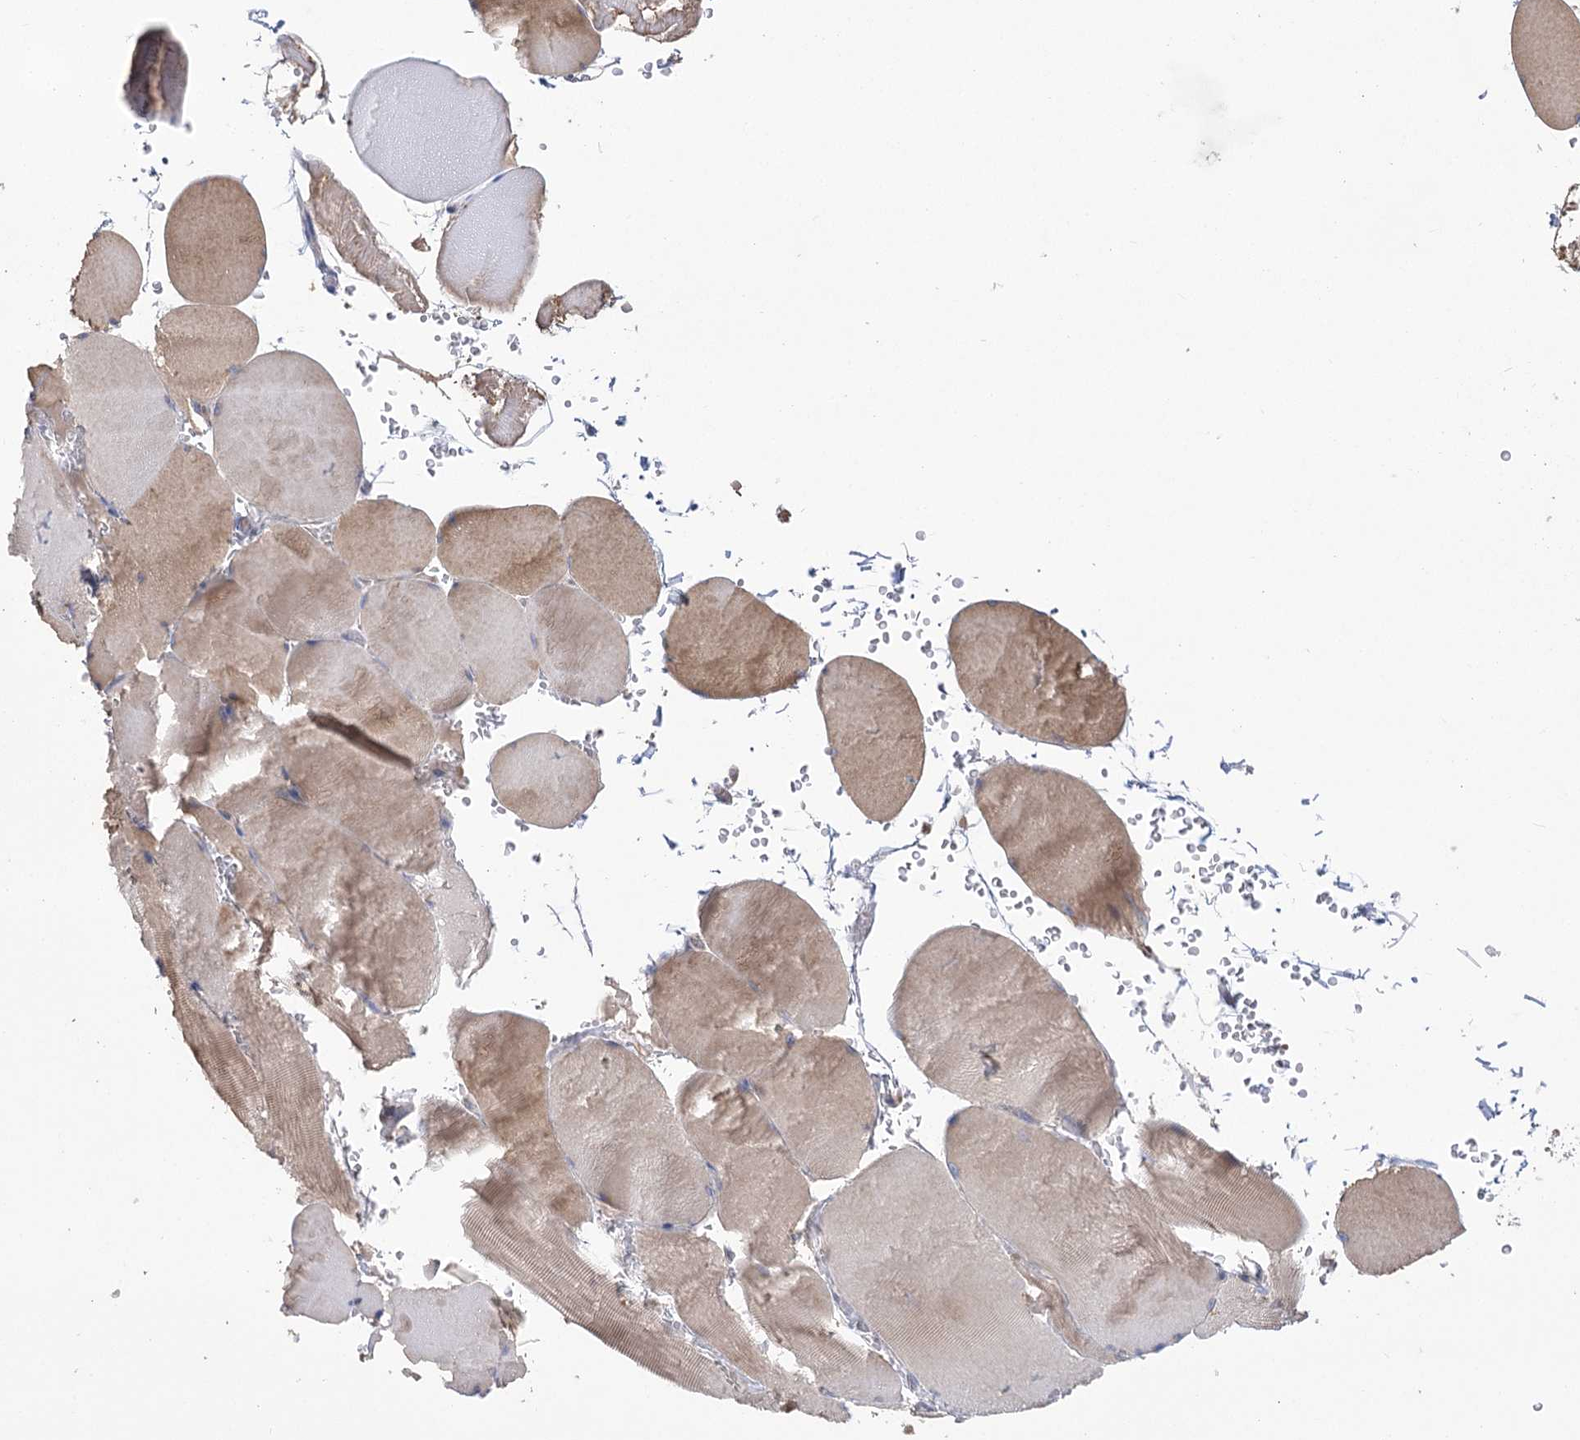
{"staining": {"intensity": "weak", "quantity": "25%-75%", "location": "cytoplasmic/membranous"}, "tissue": "skeletal muscle", "cell_type": "Myocytes", "image_type": "normal", "snomed": [{"axis": "morphology", "description": "Normal tissue, NOS"}, {"axis": "topography", "description": "Skeletal muscle"}, {"axis": "topography", "description": "Head-Neck"}], "caption": "Immunohistochemical staining of unremarkable skeletal muscle displays low levels of weak cytoplasmic/membranous staining in approximately 25%-75% of myocytes. (Stains: DAB in brown, nuclei in blue, Microscopy: brightfield microscopy at high magnification).", "gene": "PBLD", "patient": {"sex": "male", "age": 66}}